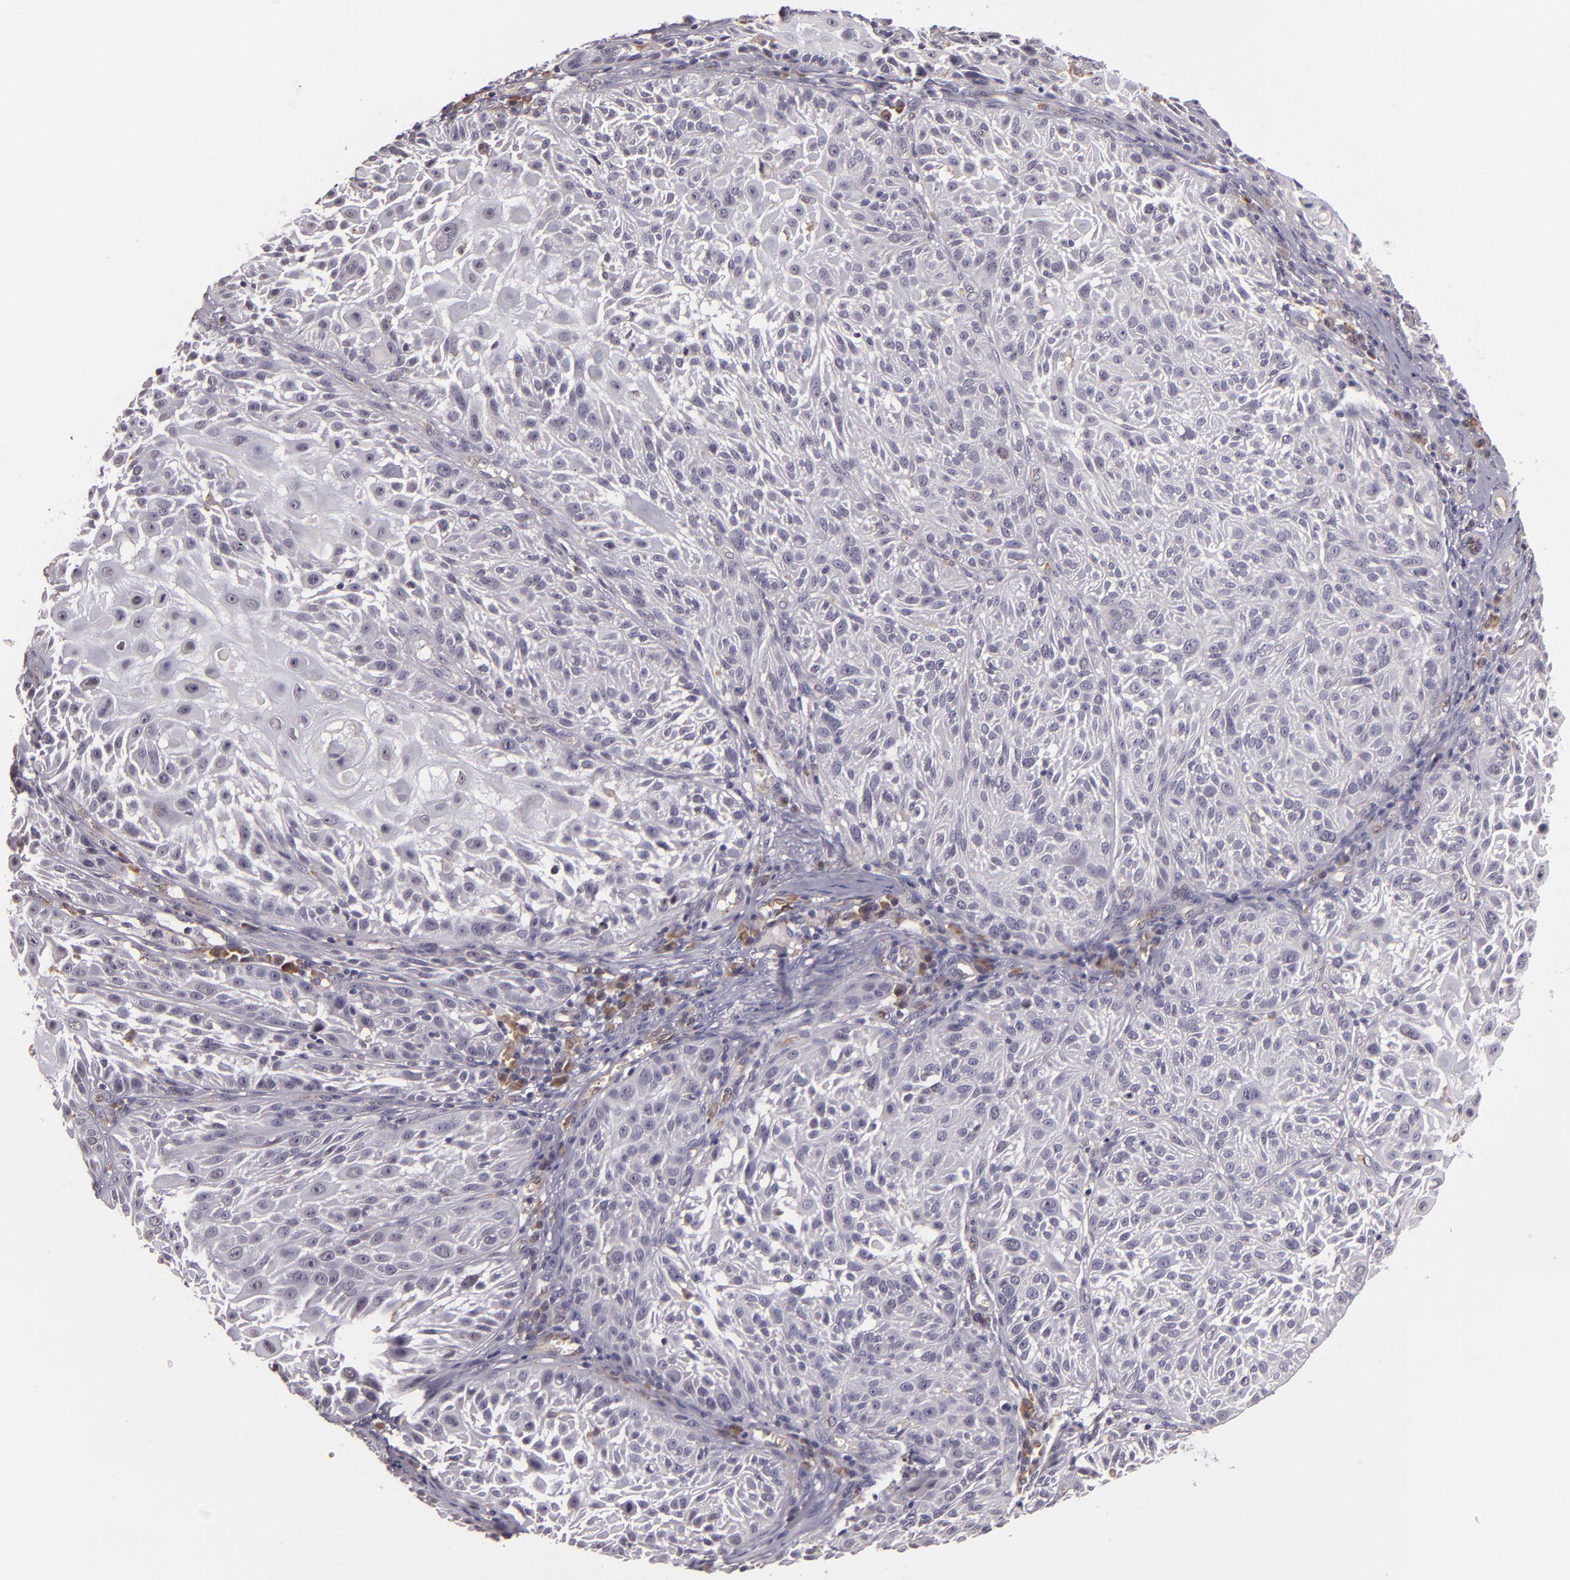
{"staining": {"intensity": "negative", "quantity": "none", "location": "none"}, "tissue": "skin cancer", "cell_type": "Tumor cells", "image_type": "cancer", "snomed": [{"axis": "morphology", "description": "Squamous cell carcinoma, NOS"}, {"axis": "topography", "description": "Skin"}], "caption": "Immunohistochemistry (IHC) histopathology image of human skin cancer (squamous cell carcinoma) stained for a protein (brown), which shows no staining in tumor cells.", "gene": "SYTL4", "patient": {"sex": "female", "age": 89}}